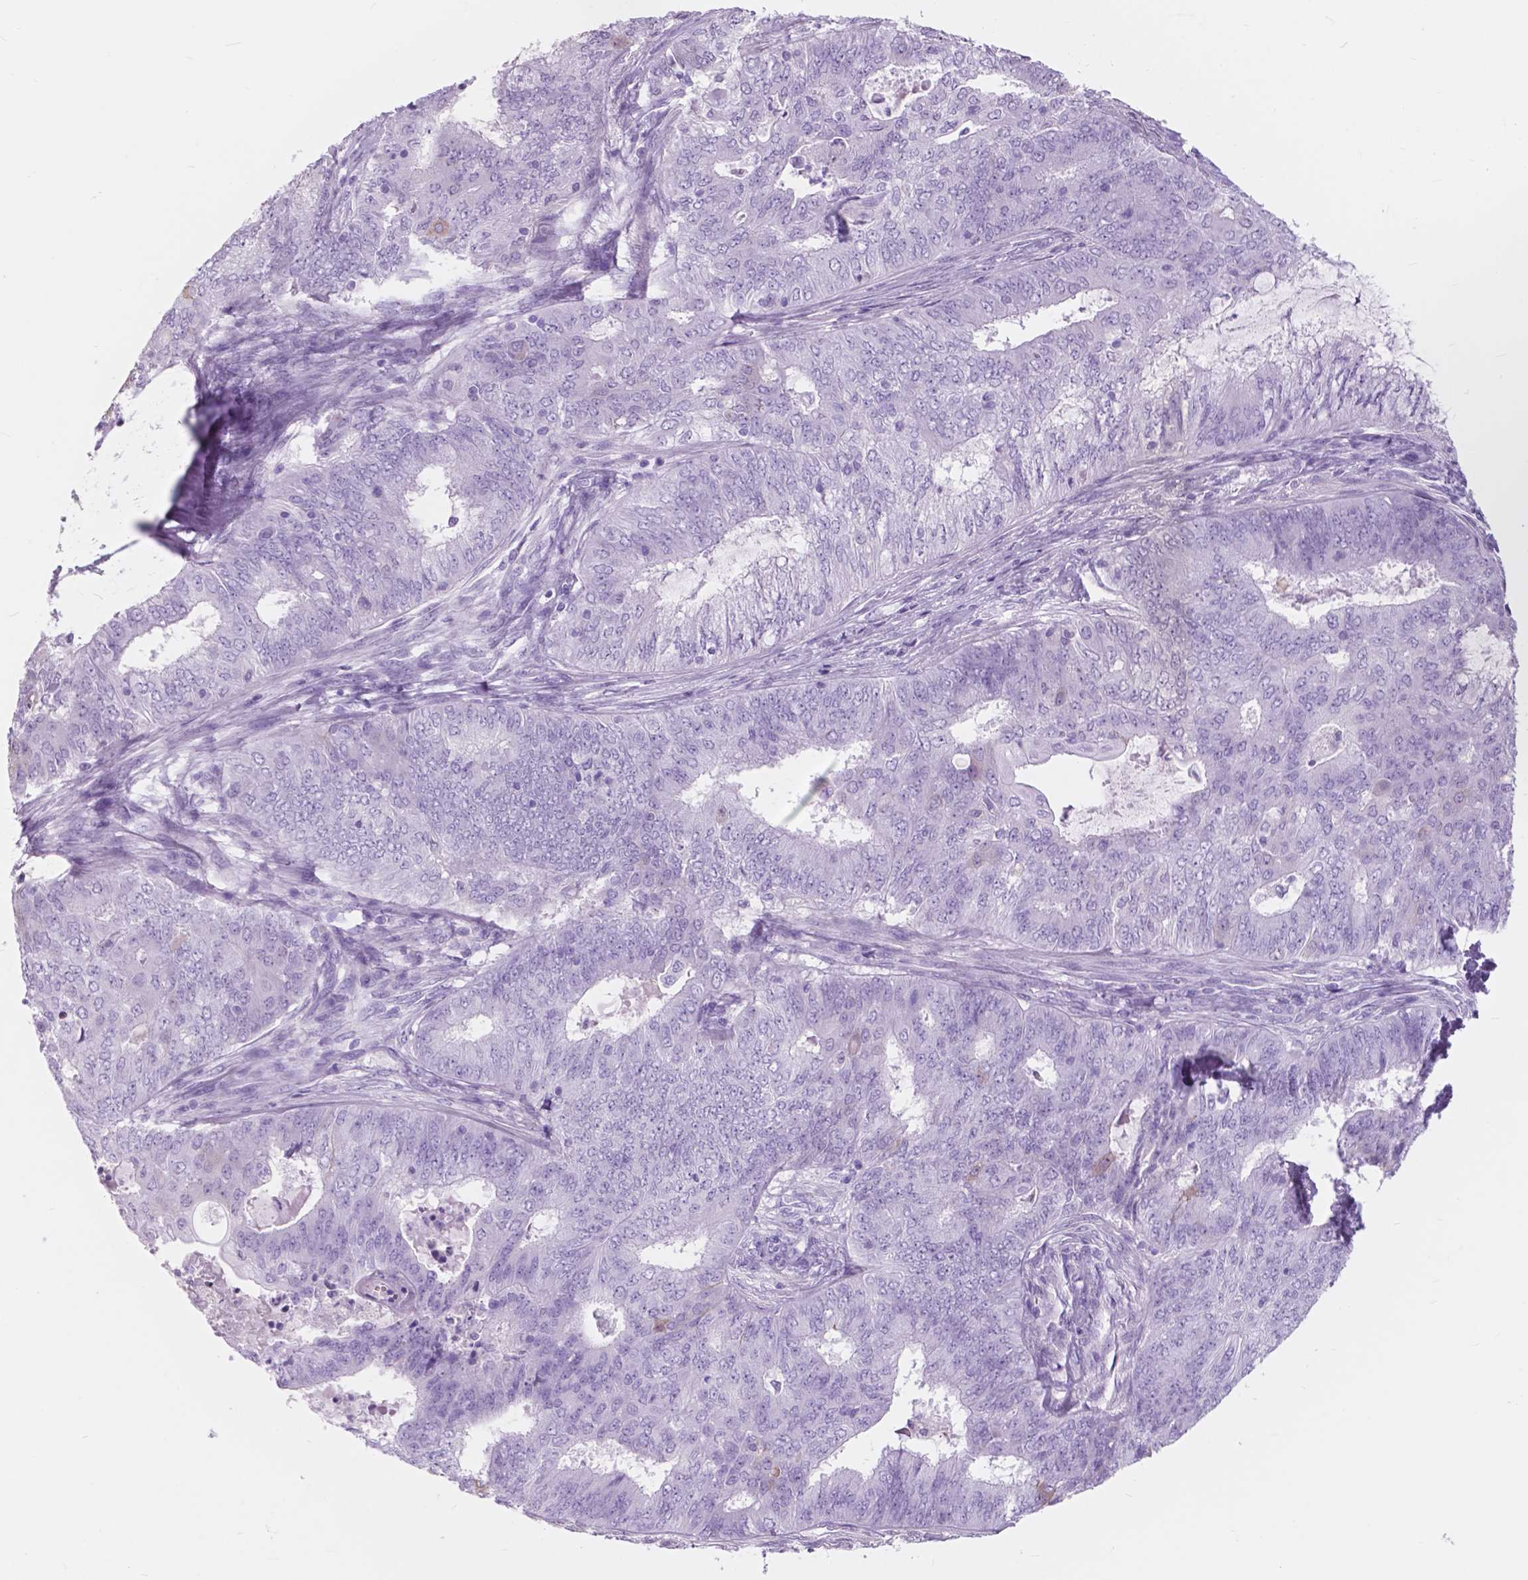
{"staining": {"intensity": "negative", "quantity": "none", "location": "none"}, "tissue": "endometrial cancer", "cell_type": "Tumor cells", "image_type": "cancer", "snomed": [{"axis": "morphology", "description": "Adenocarcinoma, NOS"}, {"axis": "topography", "description": "Endometrium"}], "caption": "Immunohistochemistry micrograph of neoplastic tissue: endometrial cancer stained with DAB (3,3'-diaminobenzidine) exhibits no significant protein expression in tumor cells. (Brightfield microscopy of DAB immunohistochemistry (IHC) at high magnification).", "gene": "FXYD2", "patient": {"sex": "female", "age": 62}}